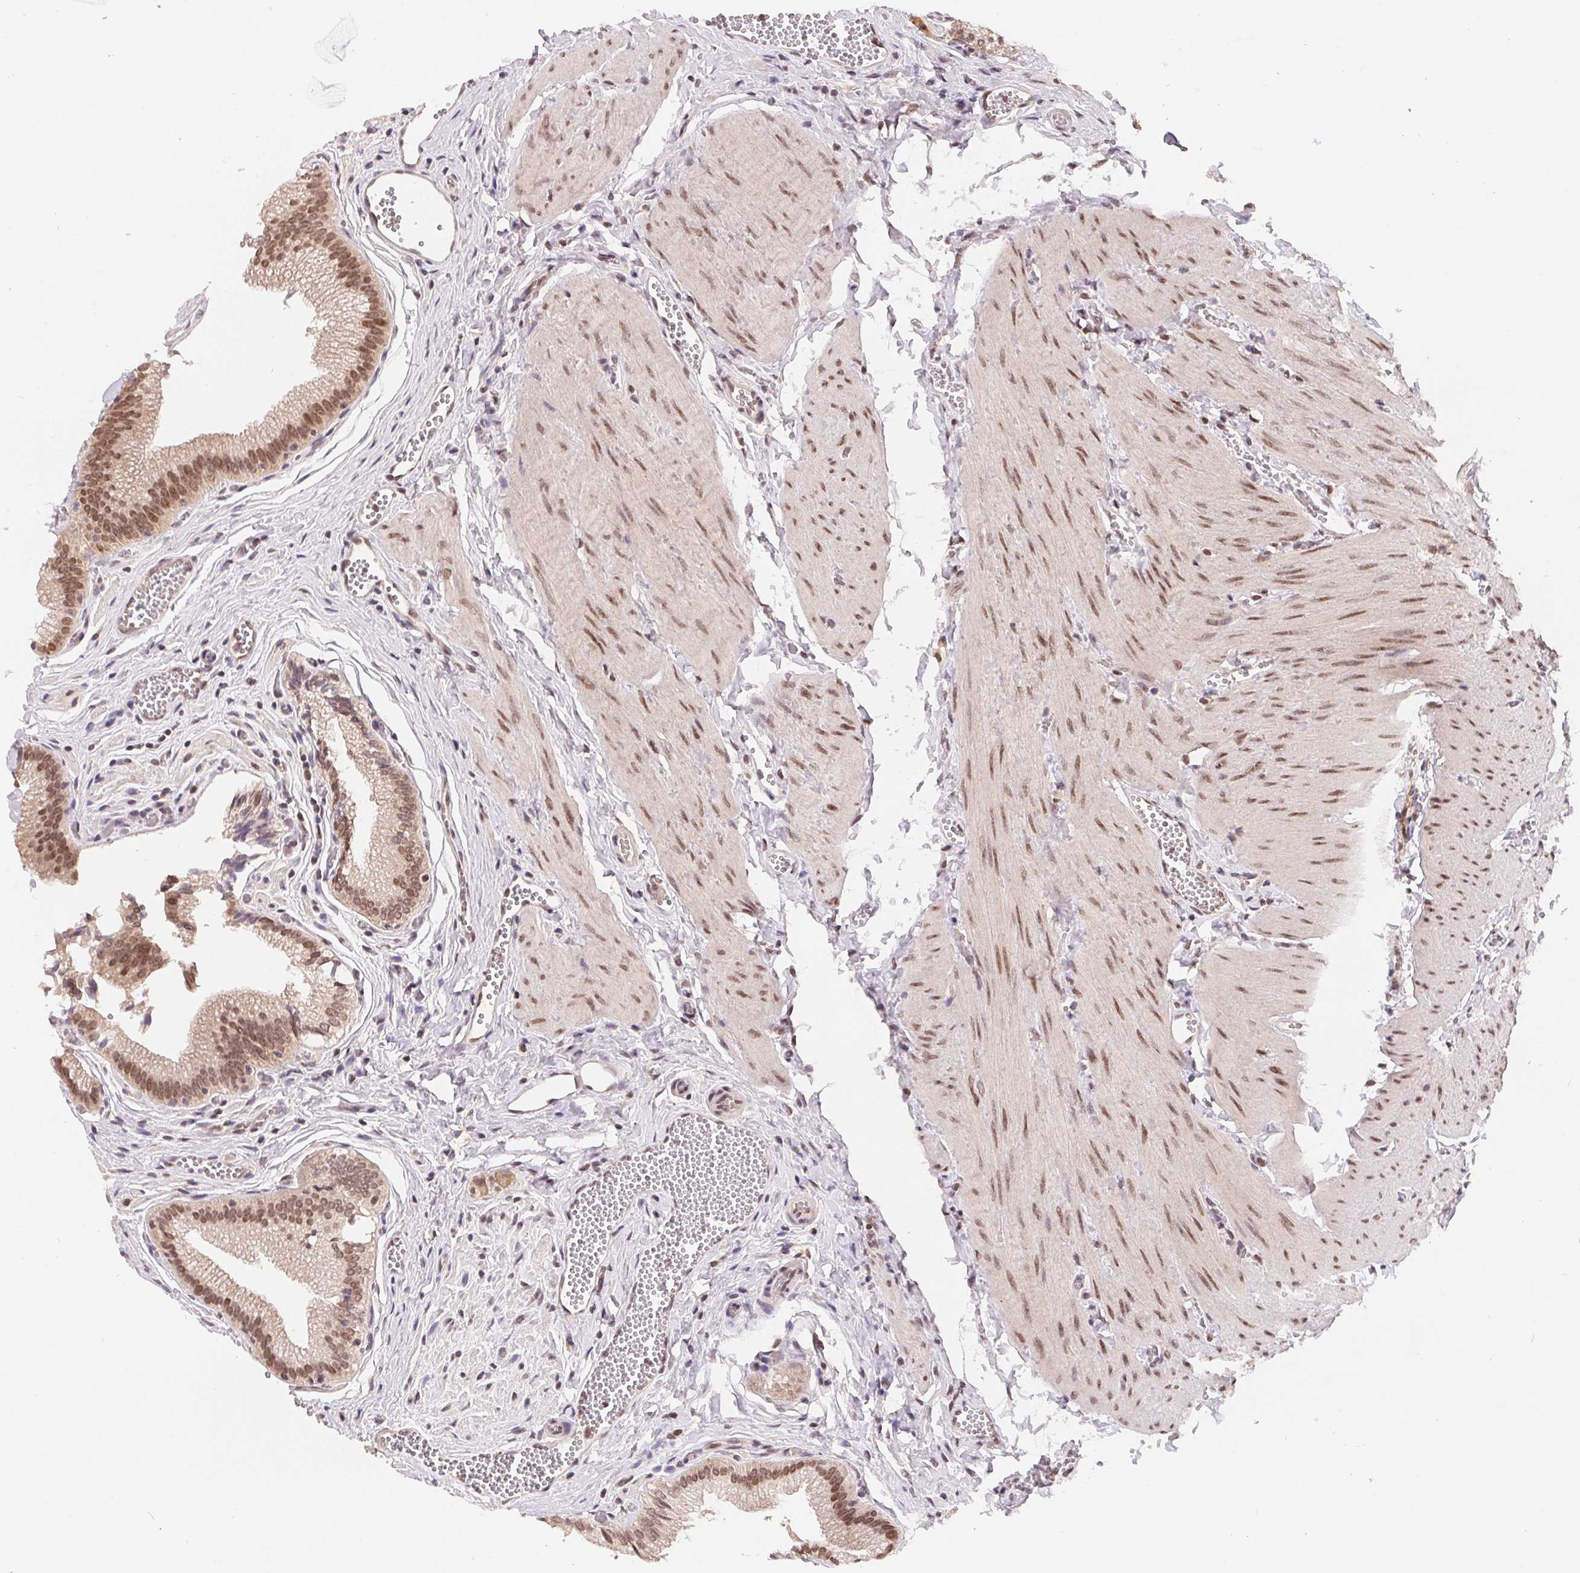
{"staining": {"intensity": "moderate", "quantity": ">75%", "location": "cytoplasmic/membranous,nuclear"}, "tissue": "gallbladder", "cell_type": "Glandular cells", "image_type": "normal", "snomed": [{"axis": "morphology", "description": "Normal tissue, NOS"}, {"axis": "topography", "description": "Gallbladder"}, {"axis": "topography", "description": "Peripheral nerve tissue"}], "caption": "Normal gallbladder was stained to show a protein in brown. There is medium levels of moderate cytoplasmic/membranous,nuclear expression in about >75% of glandular cells. Nuclei are stained in blue.", "gene": "HMGN3", "patient": {"sex": "male", "age": 17}}